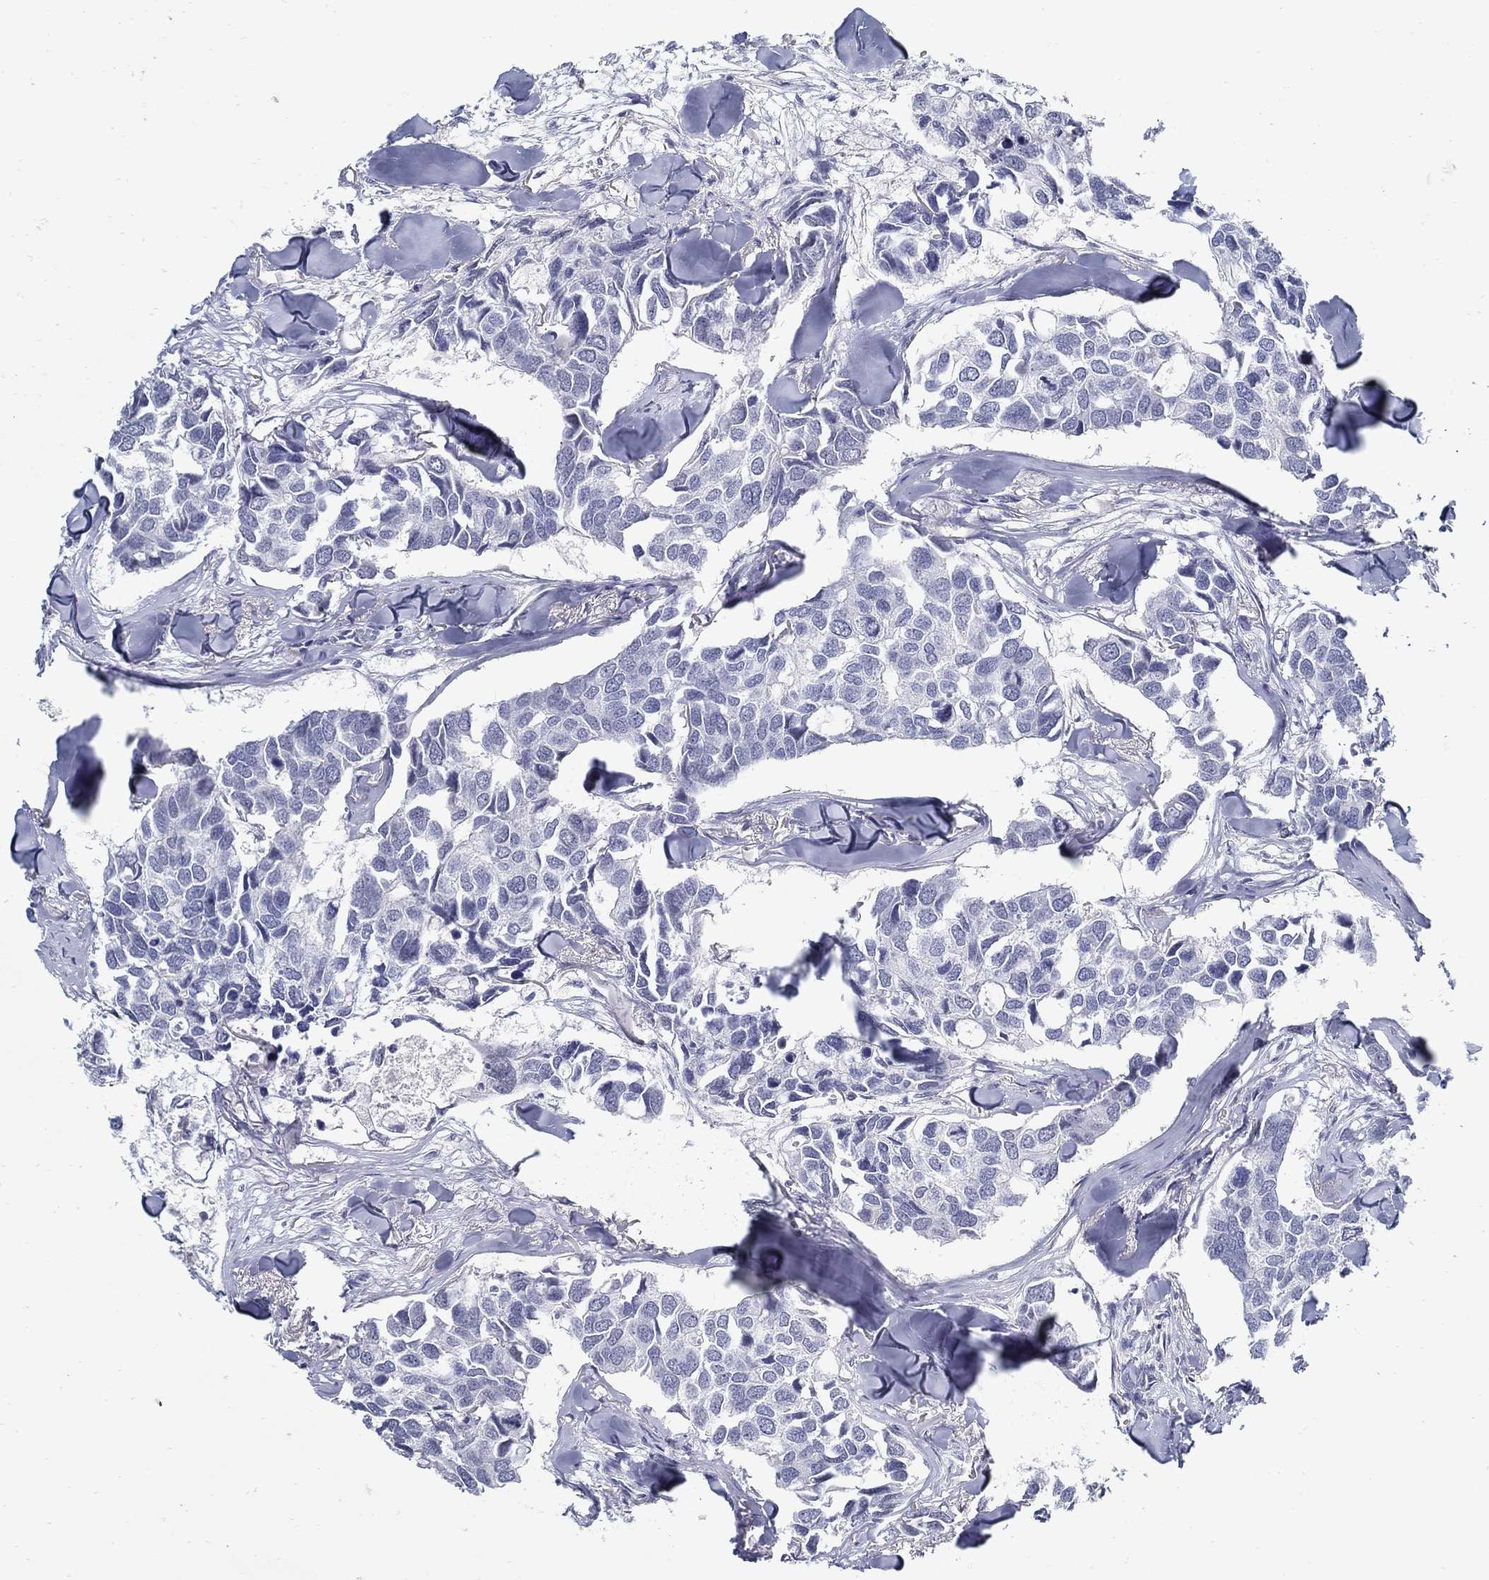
{"staining": {"intensity": "negative", "quantity": "none", "location": "none"}, "tissue": "breast cancer", "cell_type": "Tumor cells", "image_type": "cancer", "snomed": [{"axis": "morphology", "description": "Duct carcinoma"}, {"axis": "topography", "description": "Breast"}], "caption": "A micrograph of breast cancer stained for a protein reveals no brown staining in tumor cells.", "gene": "USP29", "patient": {"sex": "female", "age": 83}}